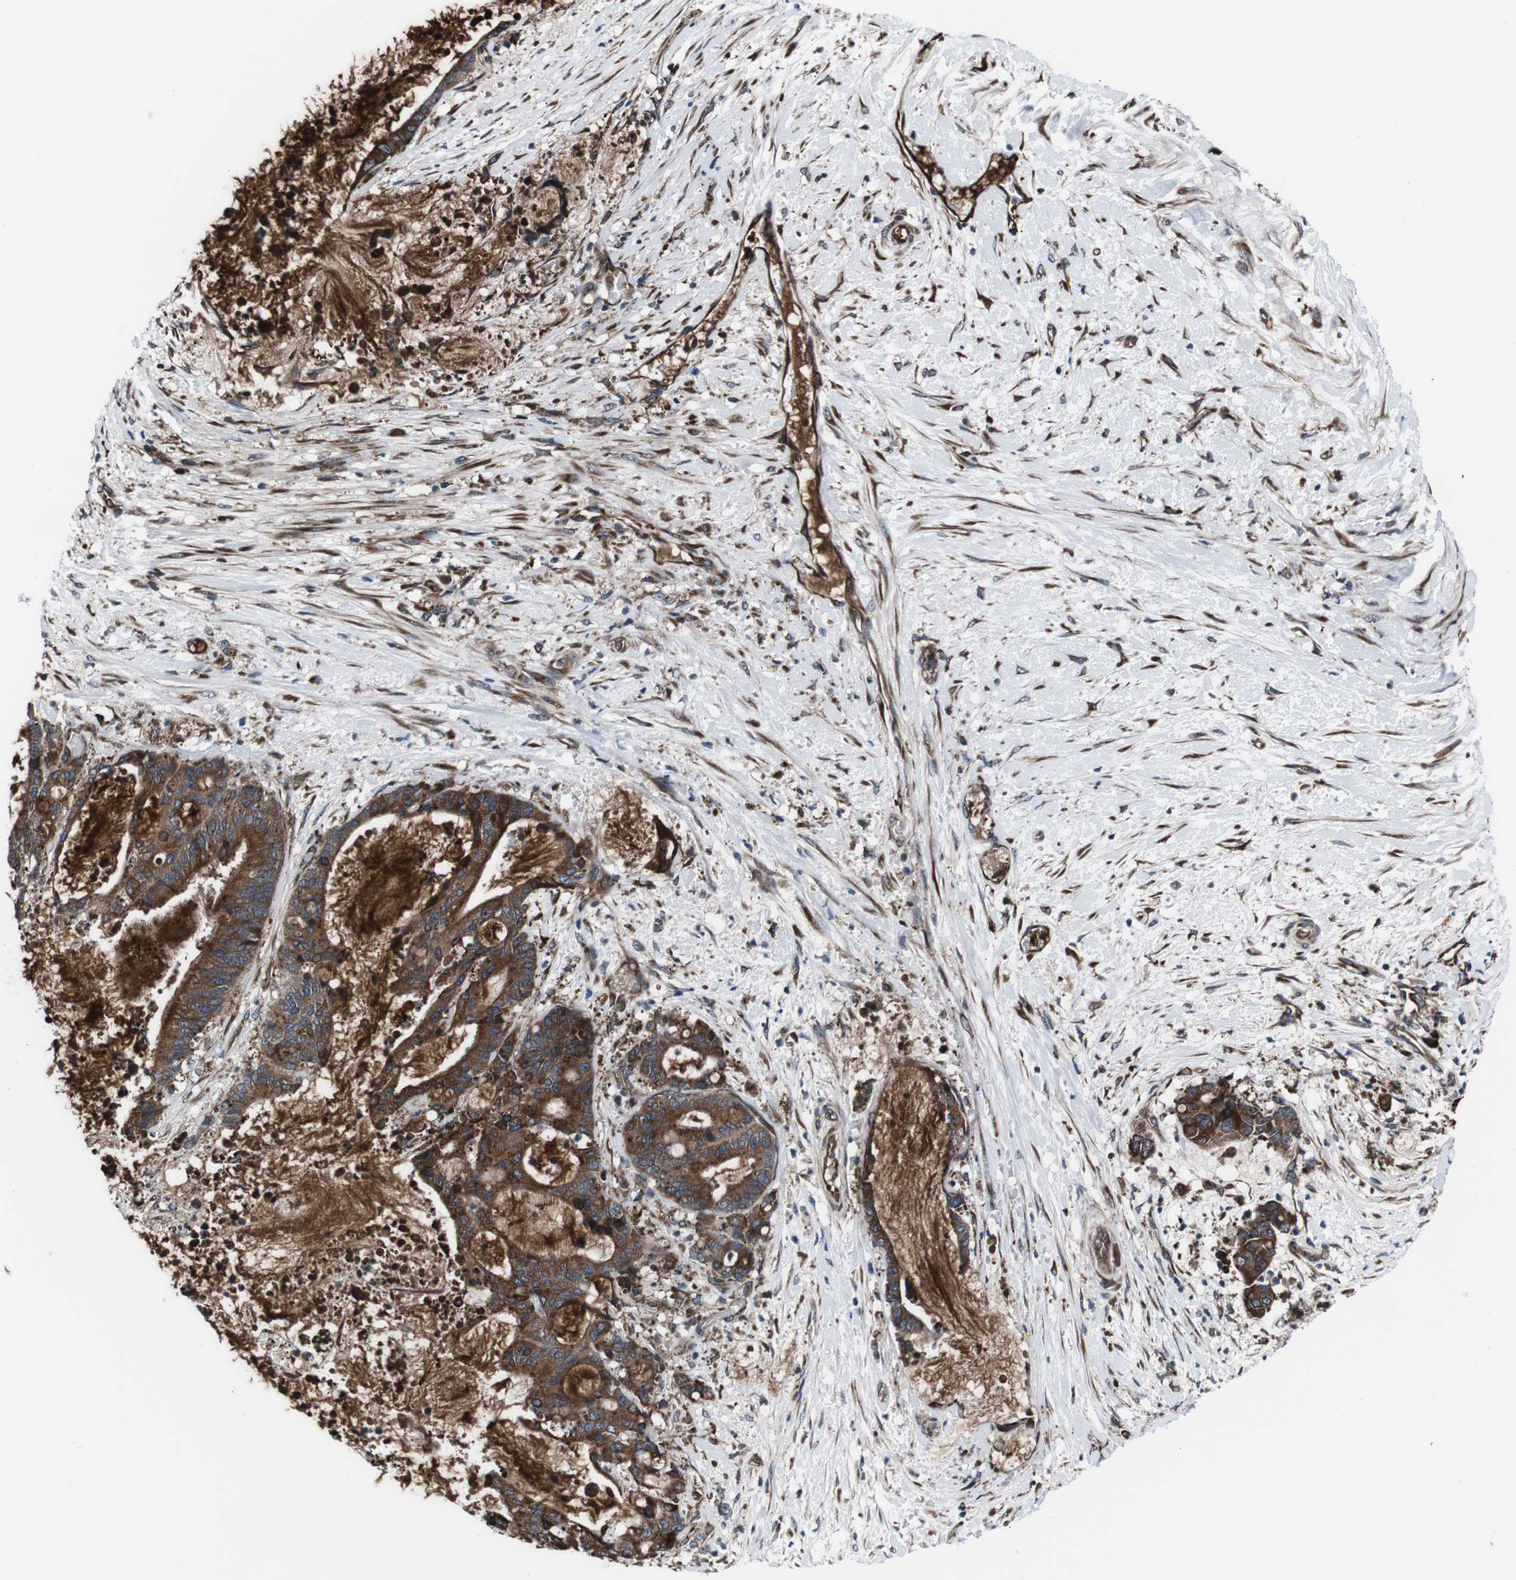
{"staining": {"intensity": "strong", "quantity": ">75%", "location": "cytoplasmic/membranous"}, "tissue": "liver cancer", "cell_type": "Tumor cells", "image_type": "cancer", "snomed": [{"axis": "morphology", "description": "Normal tissue, NOS"}, {"axis": "morphology", "description": "Cholangiocarcinoma"}, {"axis": "topography", "description": "Liver"}, {"axis": "topography", "description": "Peripheral nerve tissue"}], "caption": "This is an image of IHC staining of cholangiocarcinoma (liver), which shows strong staining in the cytoplasmic/membranous of tumor cells.", "gene": "EIF4A2", "patient": {"sex": "female", "age": 73}}